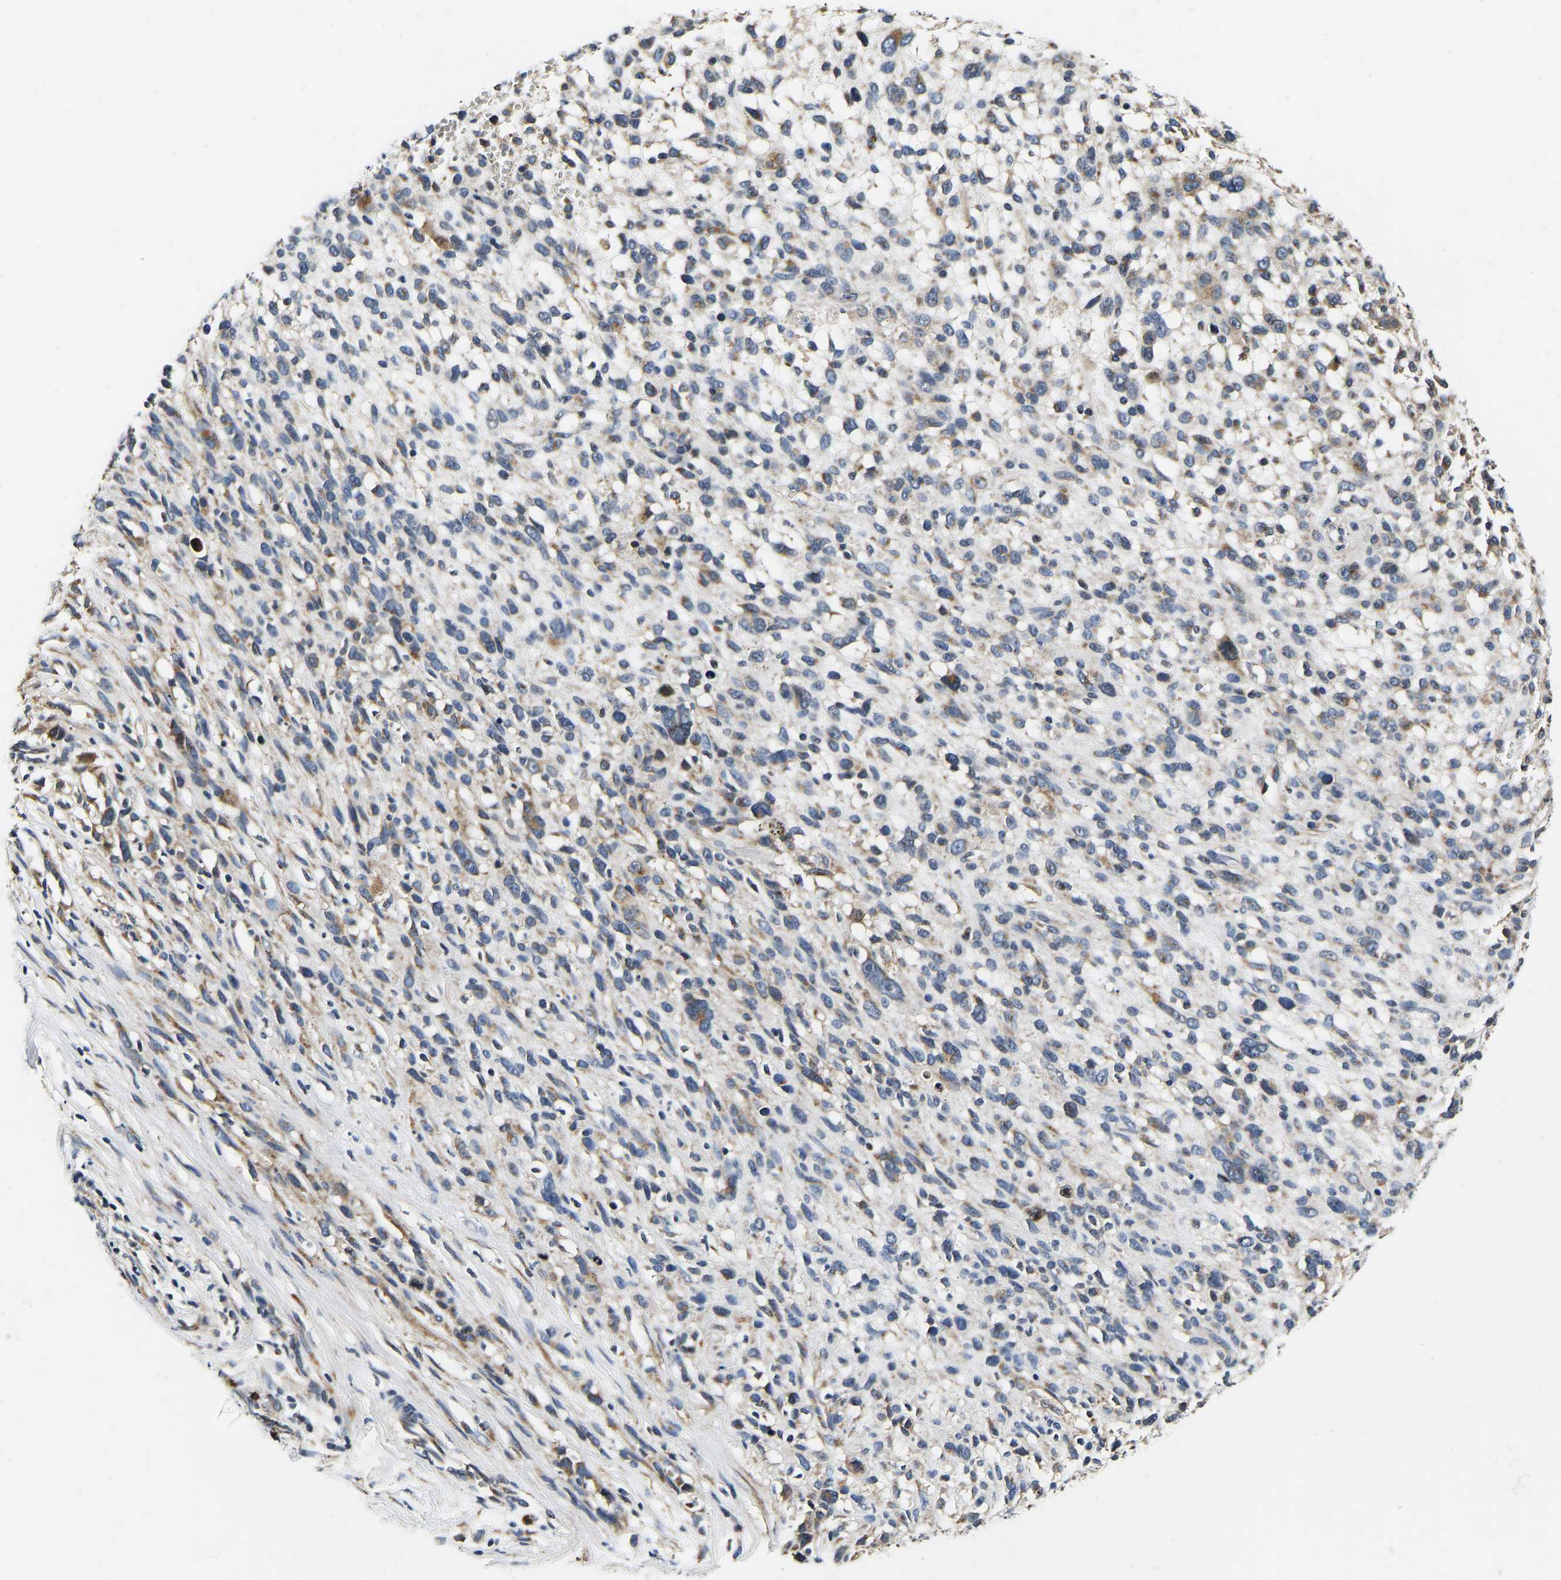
{"staining": {"intensity": "moderate", "quantity": "<25%", "location": "cytoplasmic/membranous"}, "tissue": "melanoma", "cell_type": "Tumor cells", "image_type": "cancer", "snomed": [{"axis": "morphology", "description": "Malignant melanoma, NOS"}, {"axis": "topography", "description": "Skin"}], "caption": "Protein expression by immunohistochemistry demonstrates moderate cytoplasmic/membranous expression in approximately <25% of tumor cells in melanoma.", "gene": "RABAC1", "patient": {"sex": "female", "age": 55}}